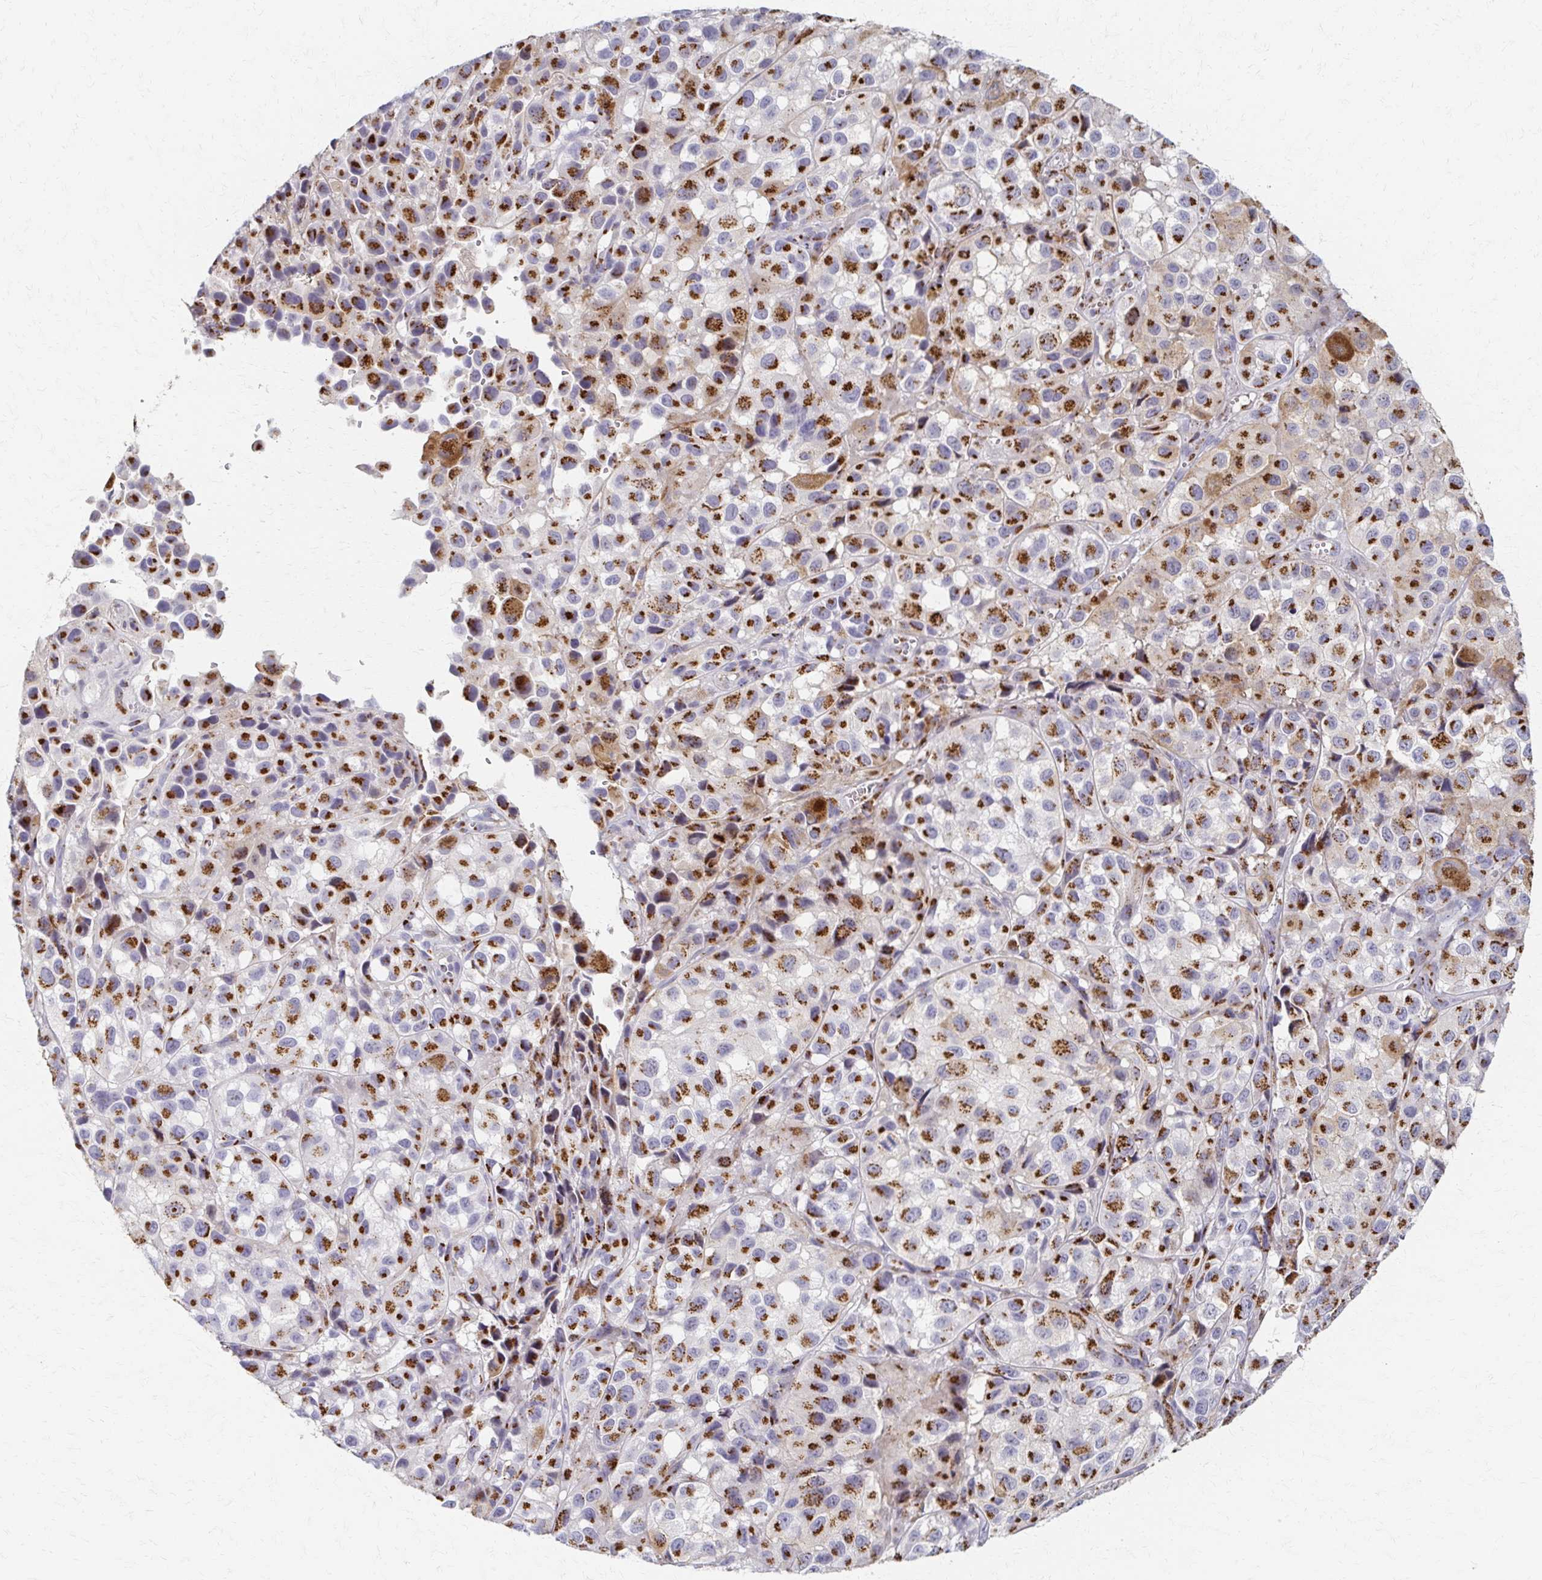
{"staining": {"intensity": "strong", "quantity": ">75%", "location": "cytoplasmic/membranous"}, "tissue": "melanoma", "cell_type": "Tumor cells", "image_type": "cancer", "snomed": [{"axis": "morphology", "description": "Malignant melanoma, NOS"}, {"axis": "topography", "description": "Skin"}], "caption": "Tumor cells display high levels of strong cytoplasmic/membranous staining in approximately >75% of cells in melanoma. Nuclei are stained in blue.", "gene": "TM9SF1", "patient": {"sex": "male", "age": 93}}